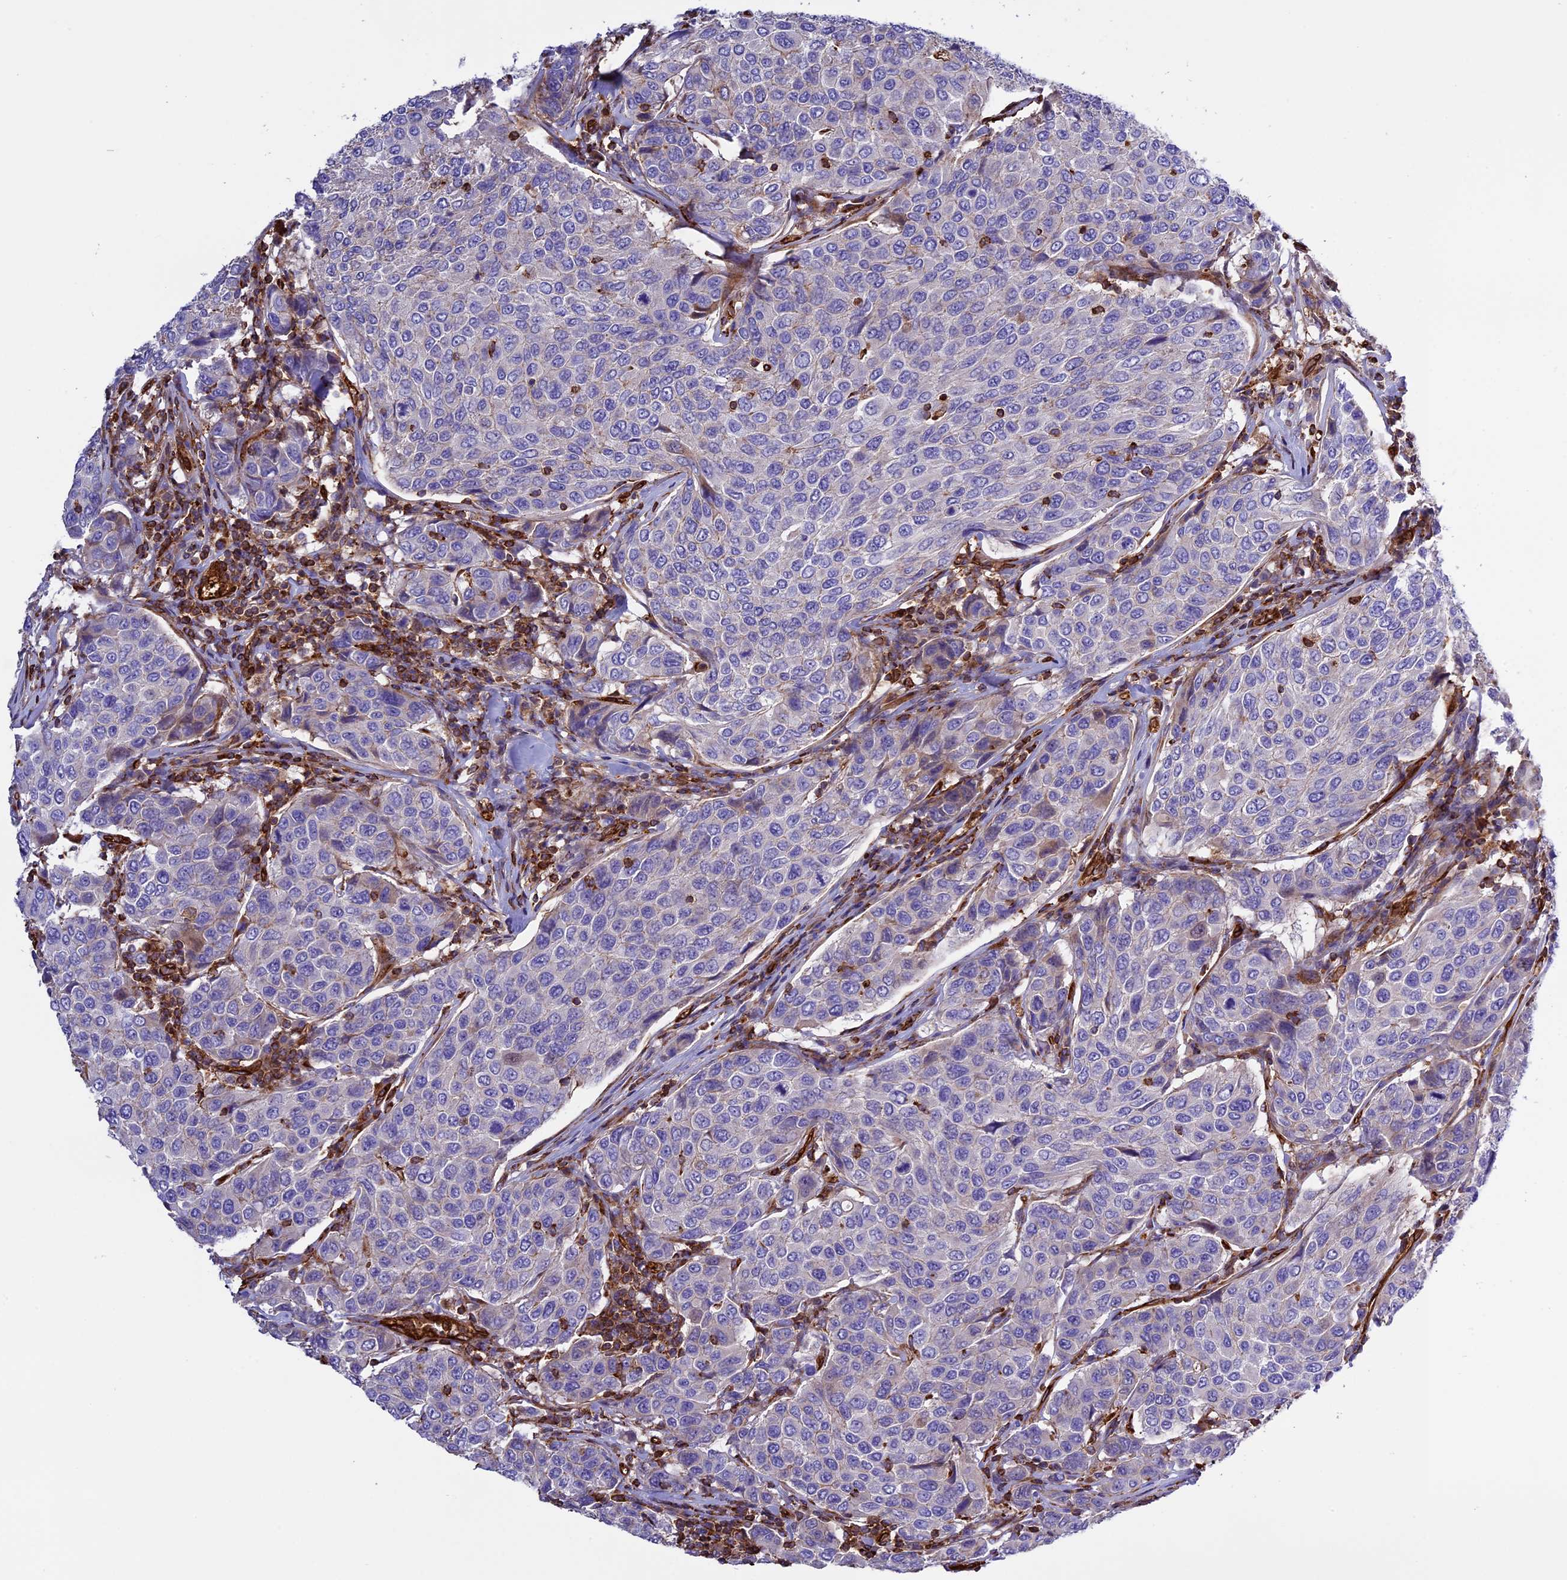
{"staining": {"intensity": "negative", "quantity": "none", "location": "none"}, "tissue": "breast cancer", "cell_type": "Tumor cells", "image_type": "cancer", "snomed": [{"axis": "morphology", "description": "Duct carcinoma"}, {"axis": "topography", "description": "Breast"}], "caption": "Human breast cancer (invasive ductal carcinoma) stained for a protein using IHC shows no positivity in tumor cells.", "gene": "CD99L2", "patient": {"sex": "female", "age": 55}}